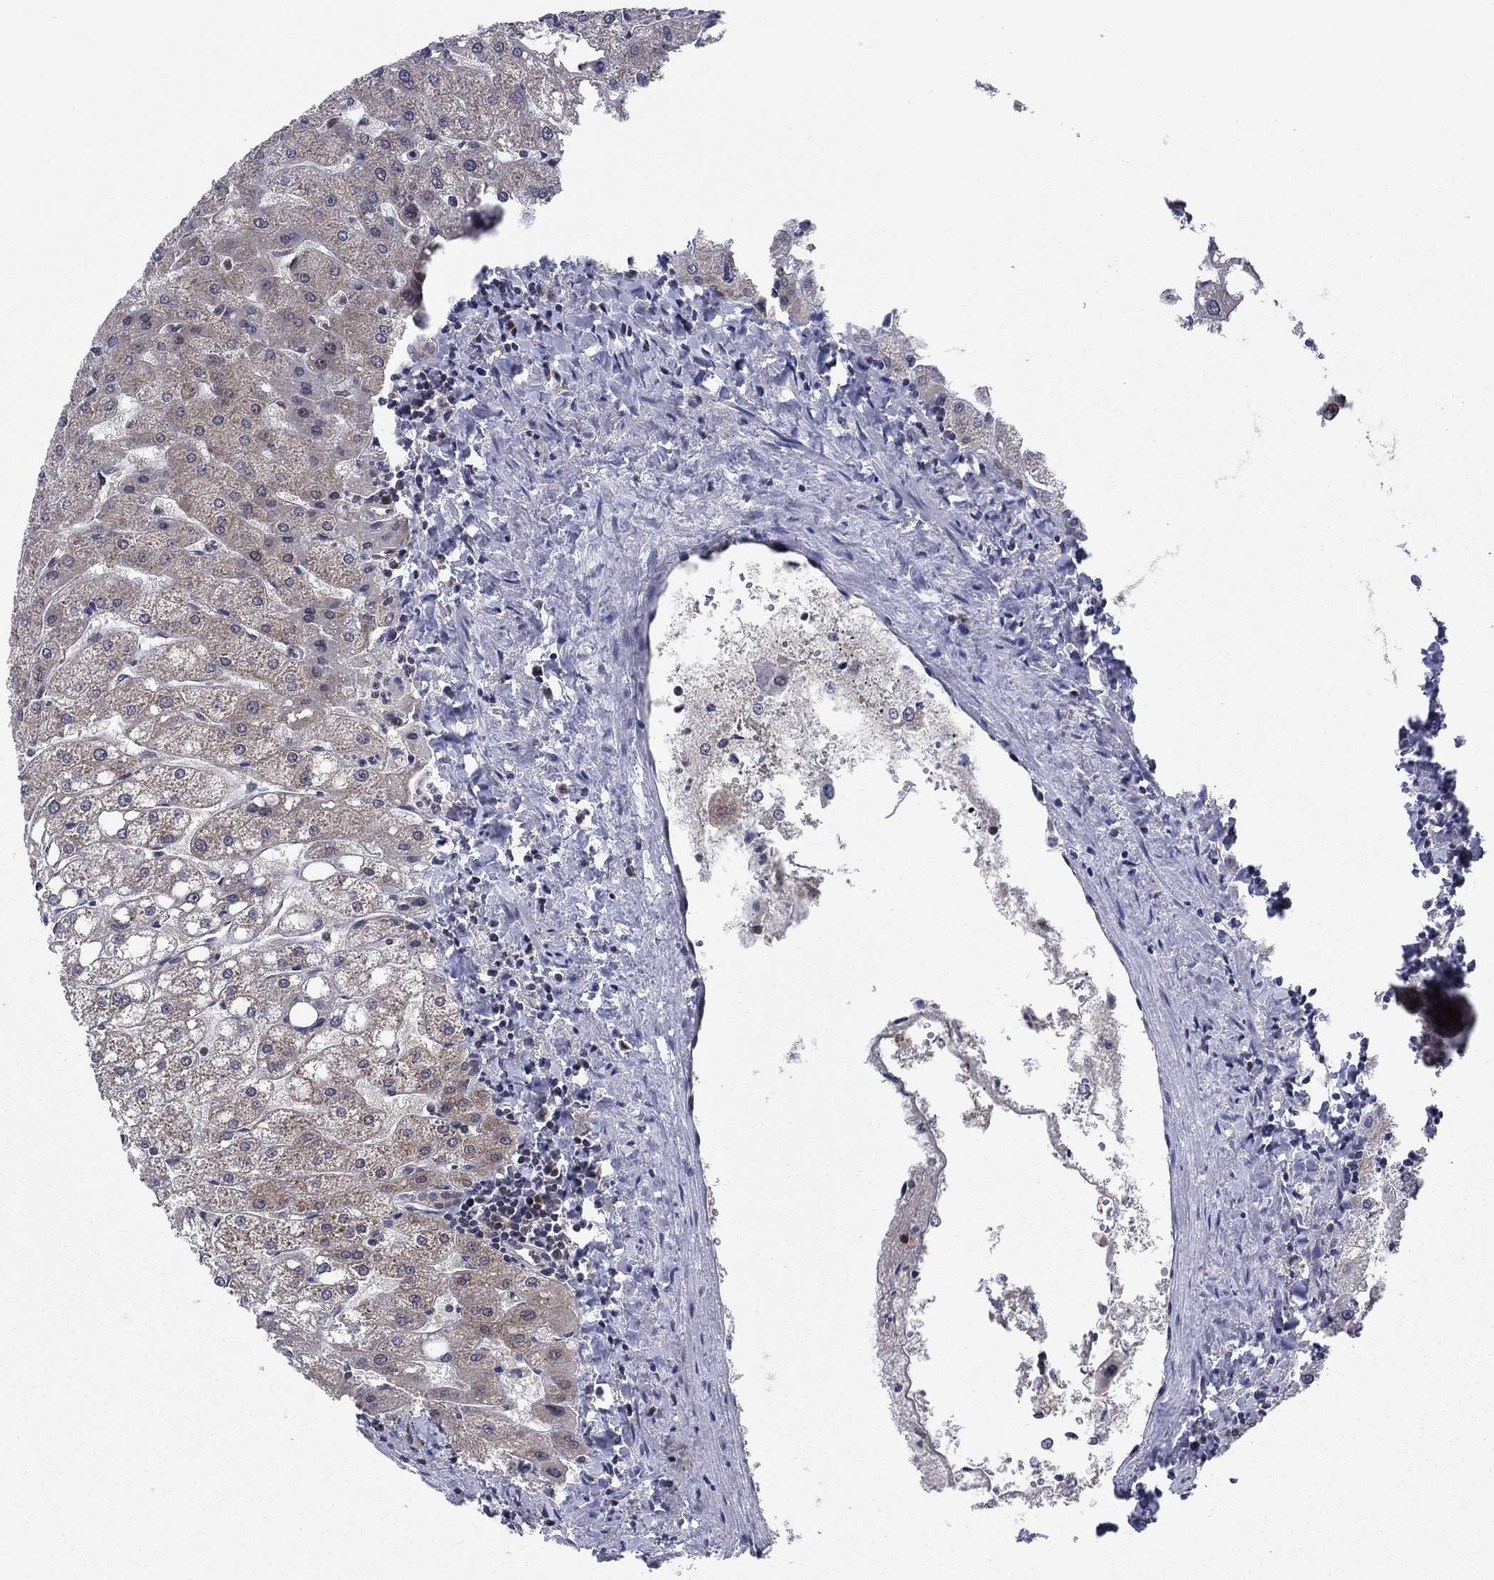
{"staining": {"intensity": "negative", "quantity": "none", "location": "none"}, "tissue": "liver", "cell_type": "Cholangiocytes", "image_type": "normal", "snomed": [{"axis": "morphology", "description": "Normal tissue, NOS"}, {"axis": "topography", "description": "Liver"}], "caption": "Cholangiocytes show no significant positivity in normal liver.", "gene": "DNAJA1", "patient": {"sex": "male", "age": 67}}